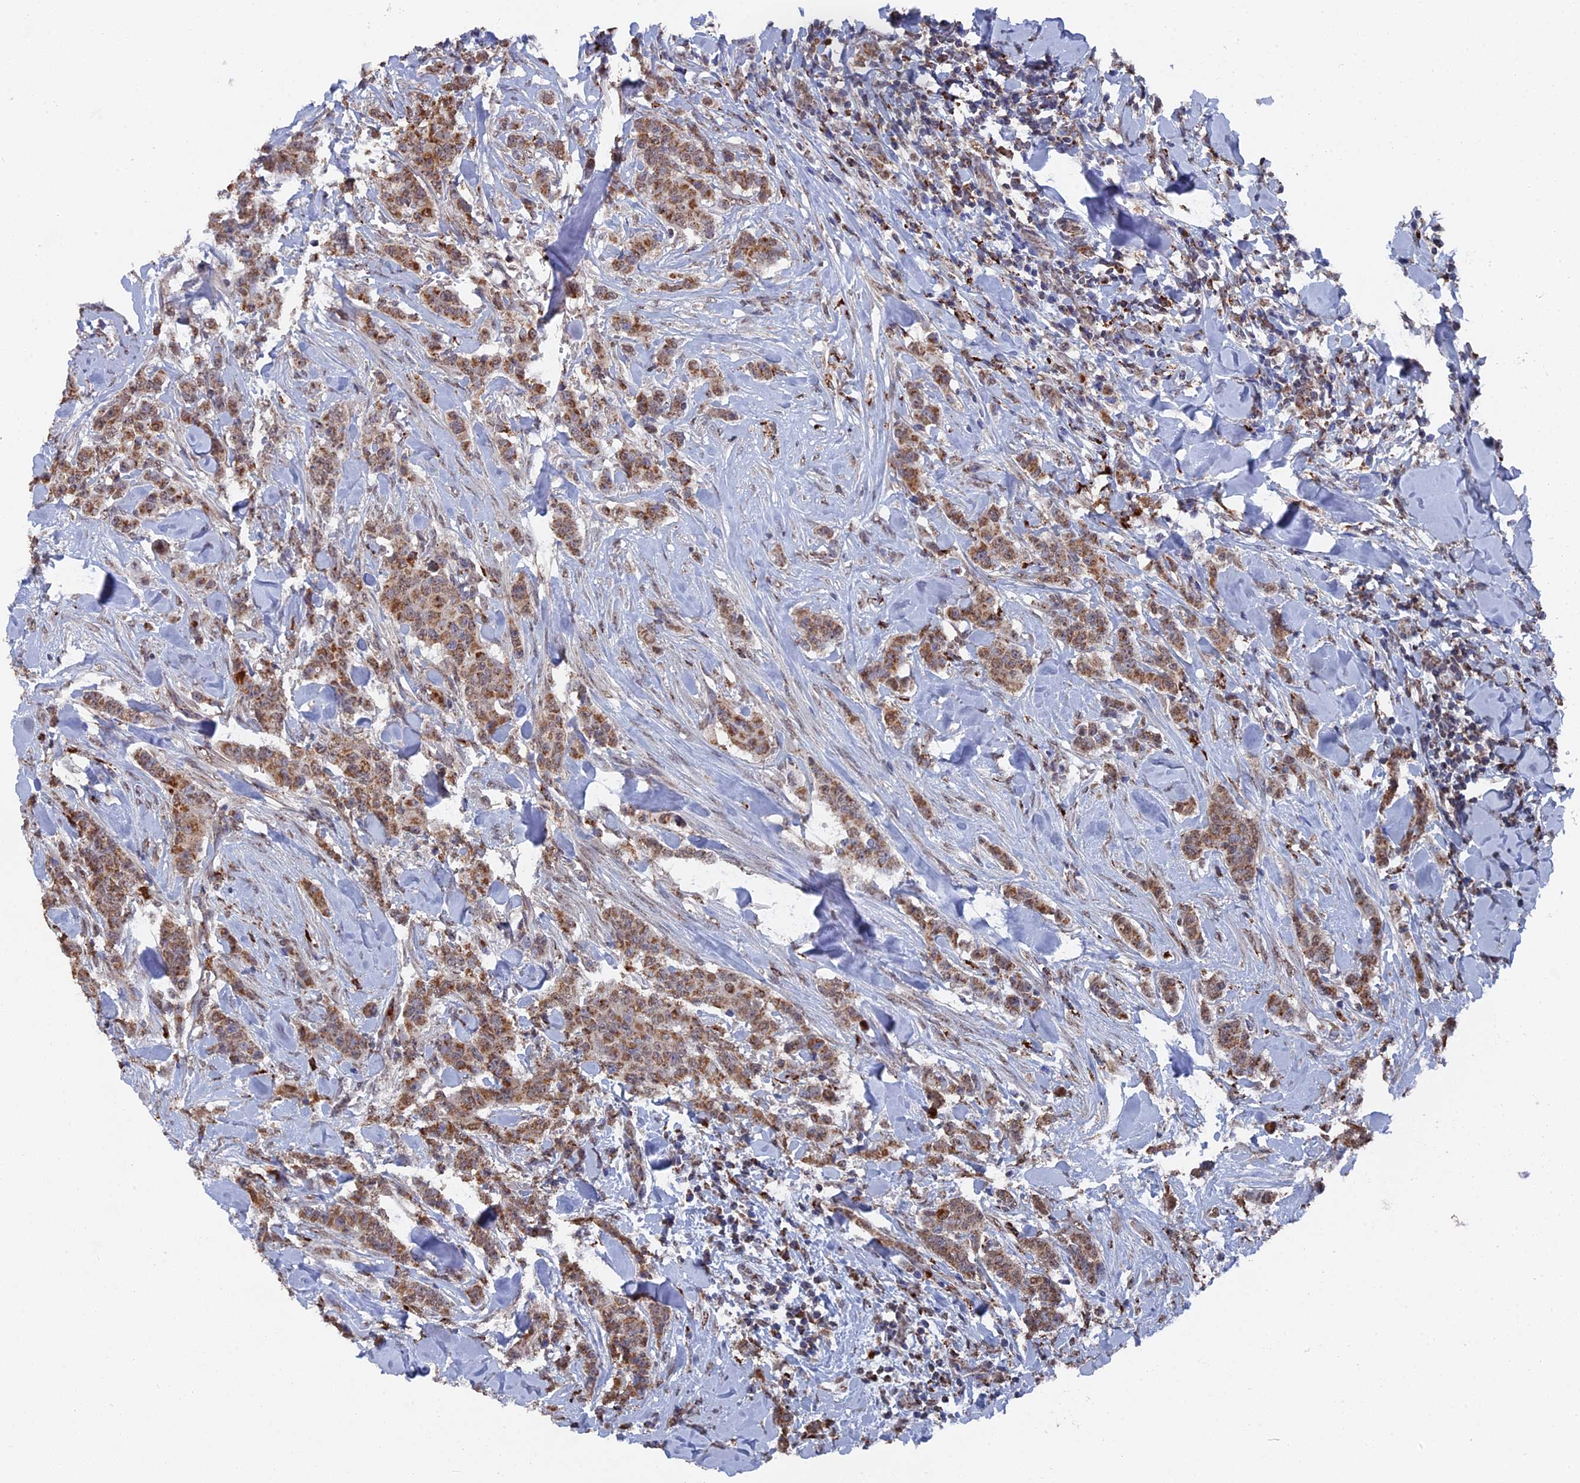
{"staining": {"intensity": "moderate", "quantity": ">75%", "location": "cytoplasmic/membranous"}, "tissue": "breast cancer", "cell_type": "Tumor cells", "image_type": "cancer", "snomed": [{"axis": "morphology", "description": "Duct carcinoma"}, {"axis": "topography", "description": "Breast"}], "caption": "Protein staining of breast invasive ductal carcinoma tissue reveals moderate cytoplasmic/membranous staining in approximately >75% of tumor cells. (IHC, brightfield microscopy, high magnification).", "gene": "SMG9", "patient": {"sex": "female", "age": 40}}